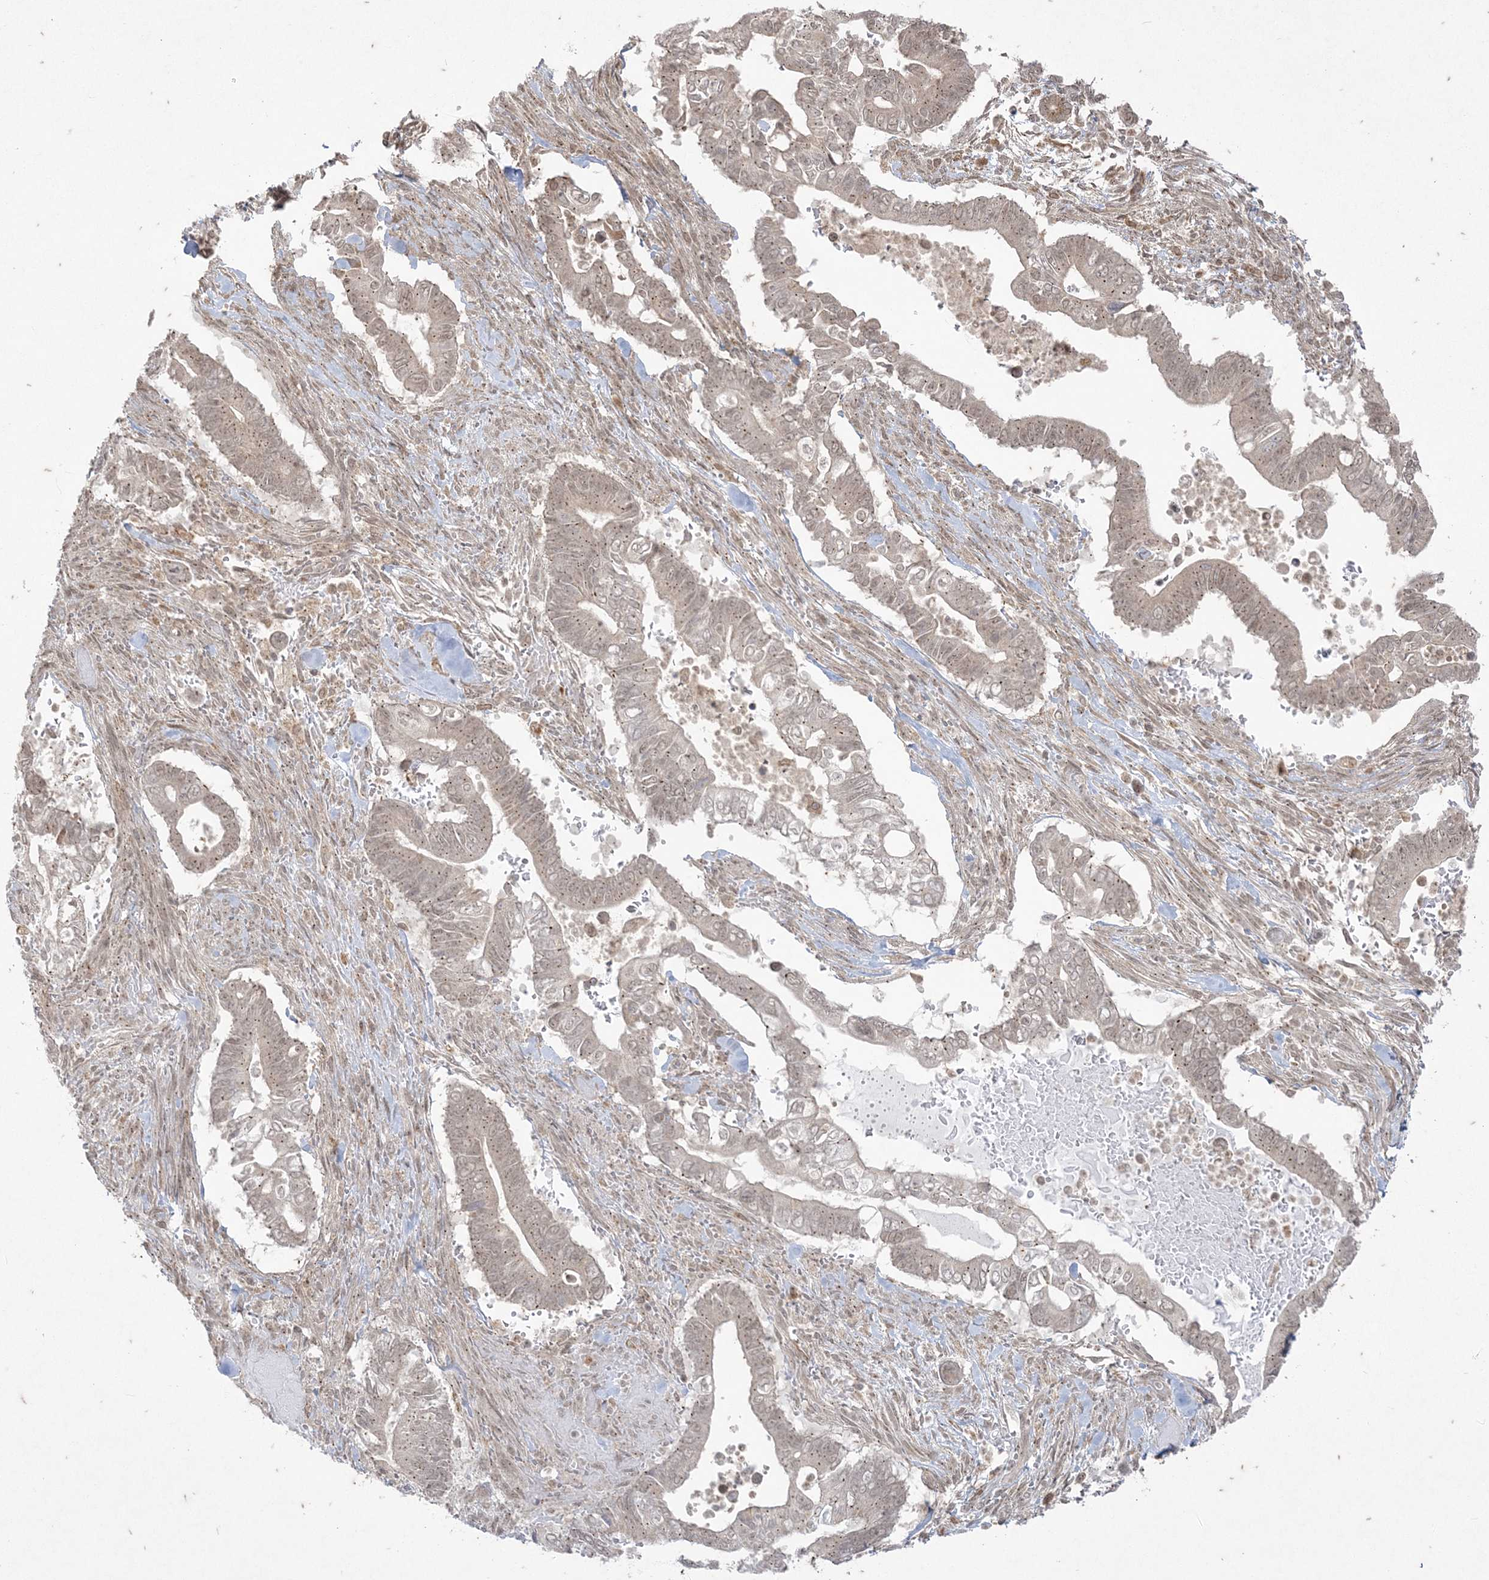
{"staining": {"intensity": "weak", "quantity": "<25%", "location": "cytoplasmic/membranous"}, "tissue": "pancreatic cancer", "cell_type": "Tumor cells", "image_type": "cancer", "snomed": [{"axis": "morphology", "description": "Adenocarcinoma, NOS"}, {"axis": "topography", "description": "Pancreas"}], "caption": "Pancreatic adenocarcinoma stained for a protein using immunohistochemistry exhibits no staining tumor cells.", "gene": "RRAS", "patient": {"sex": "male", "age": 68}}